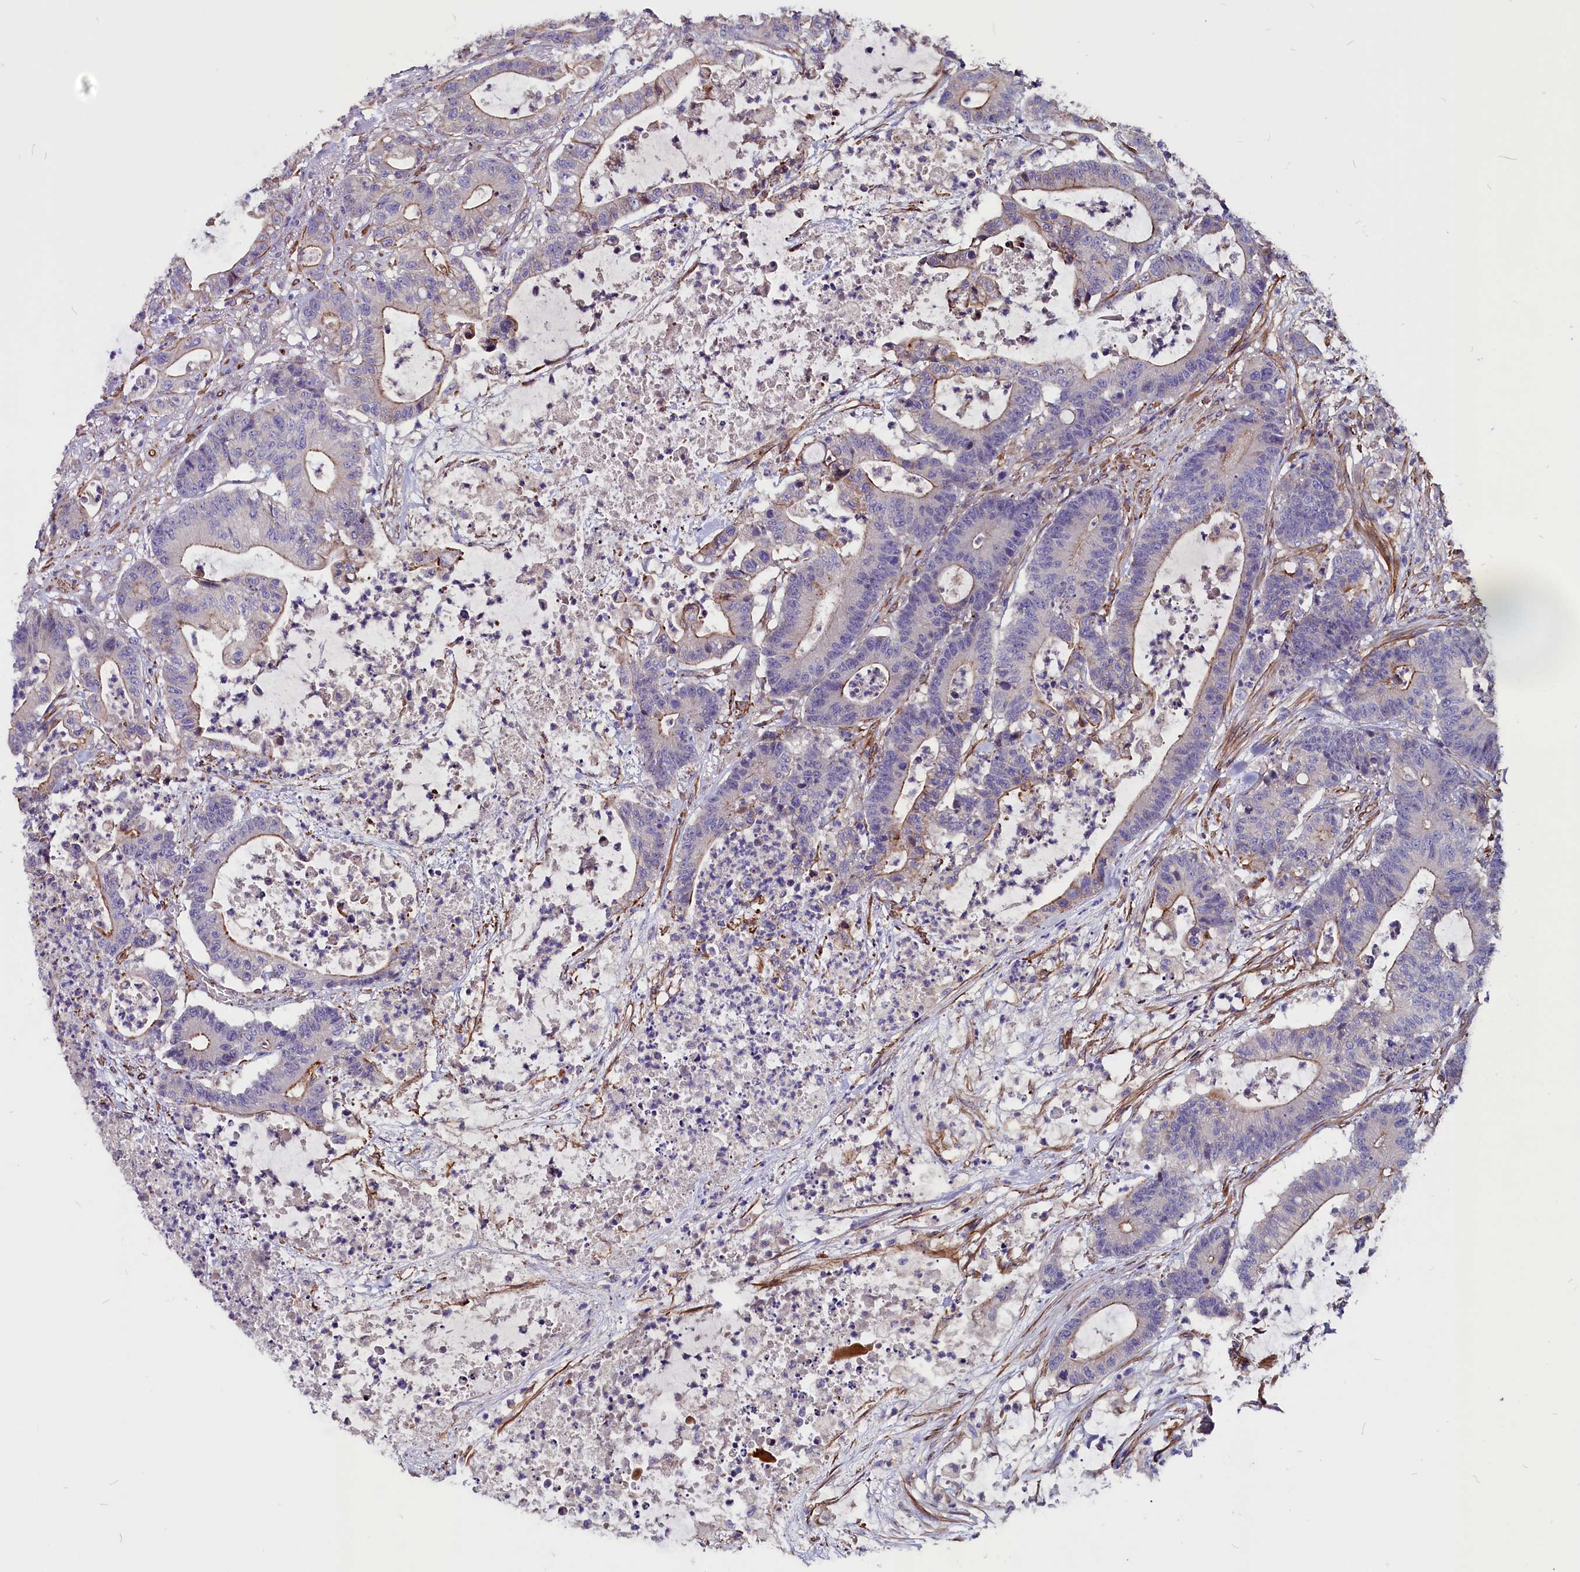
{"staining": {"intensity": "weak", "quantity": "25%-75%", "location": "cytoplasmic/membranous"}, "tissue": "colorectal cancer", "cell_type": "Tumor cells", "image_type": "cancer", "snomed": [{"axis": "morphology", "description": "Adenocarcinoma, NOS"}, {"axis": "topography", "description": "Colon"}], "caption": "Tumor cells reveal low levels of weak cytoplasmic/membranous expression in approximately 25%-75% of cells in colorectal adenocarcinoma. The protein of interest is stained brown, and the nuclei are stained in blue (DAB (3,3'-diaminobenzidine) IHC with brightfield microscopy, high magnification).", "gene": "ZNF749", "patient": {"sex": "female", "age": 84}}